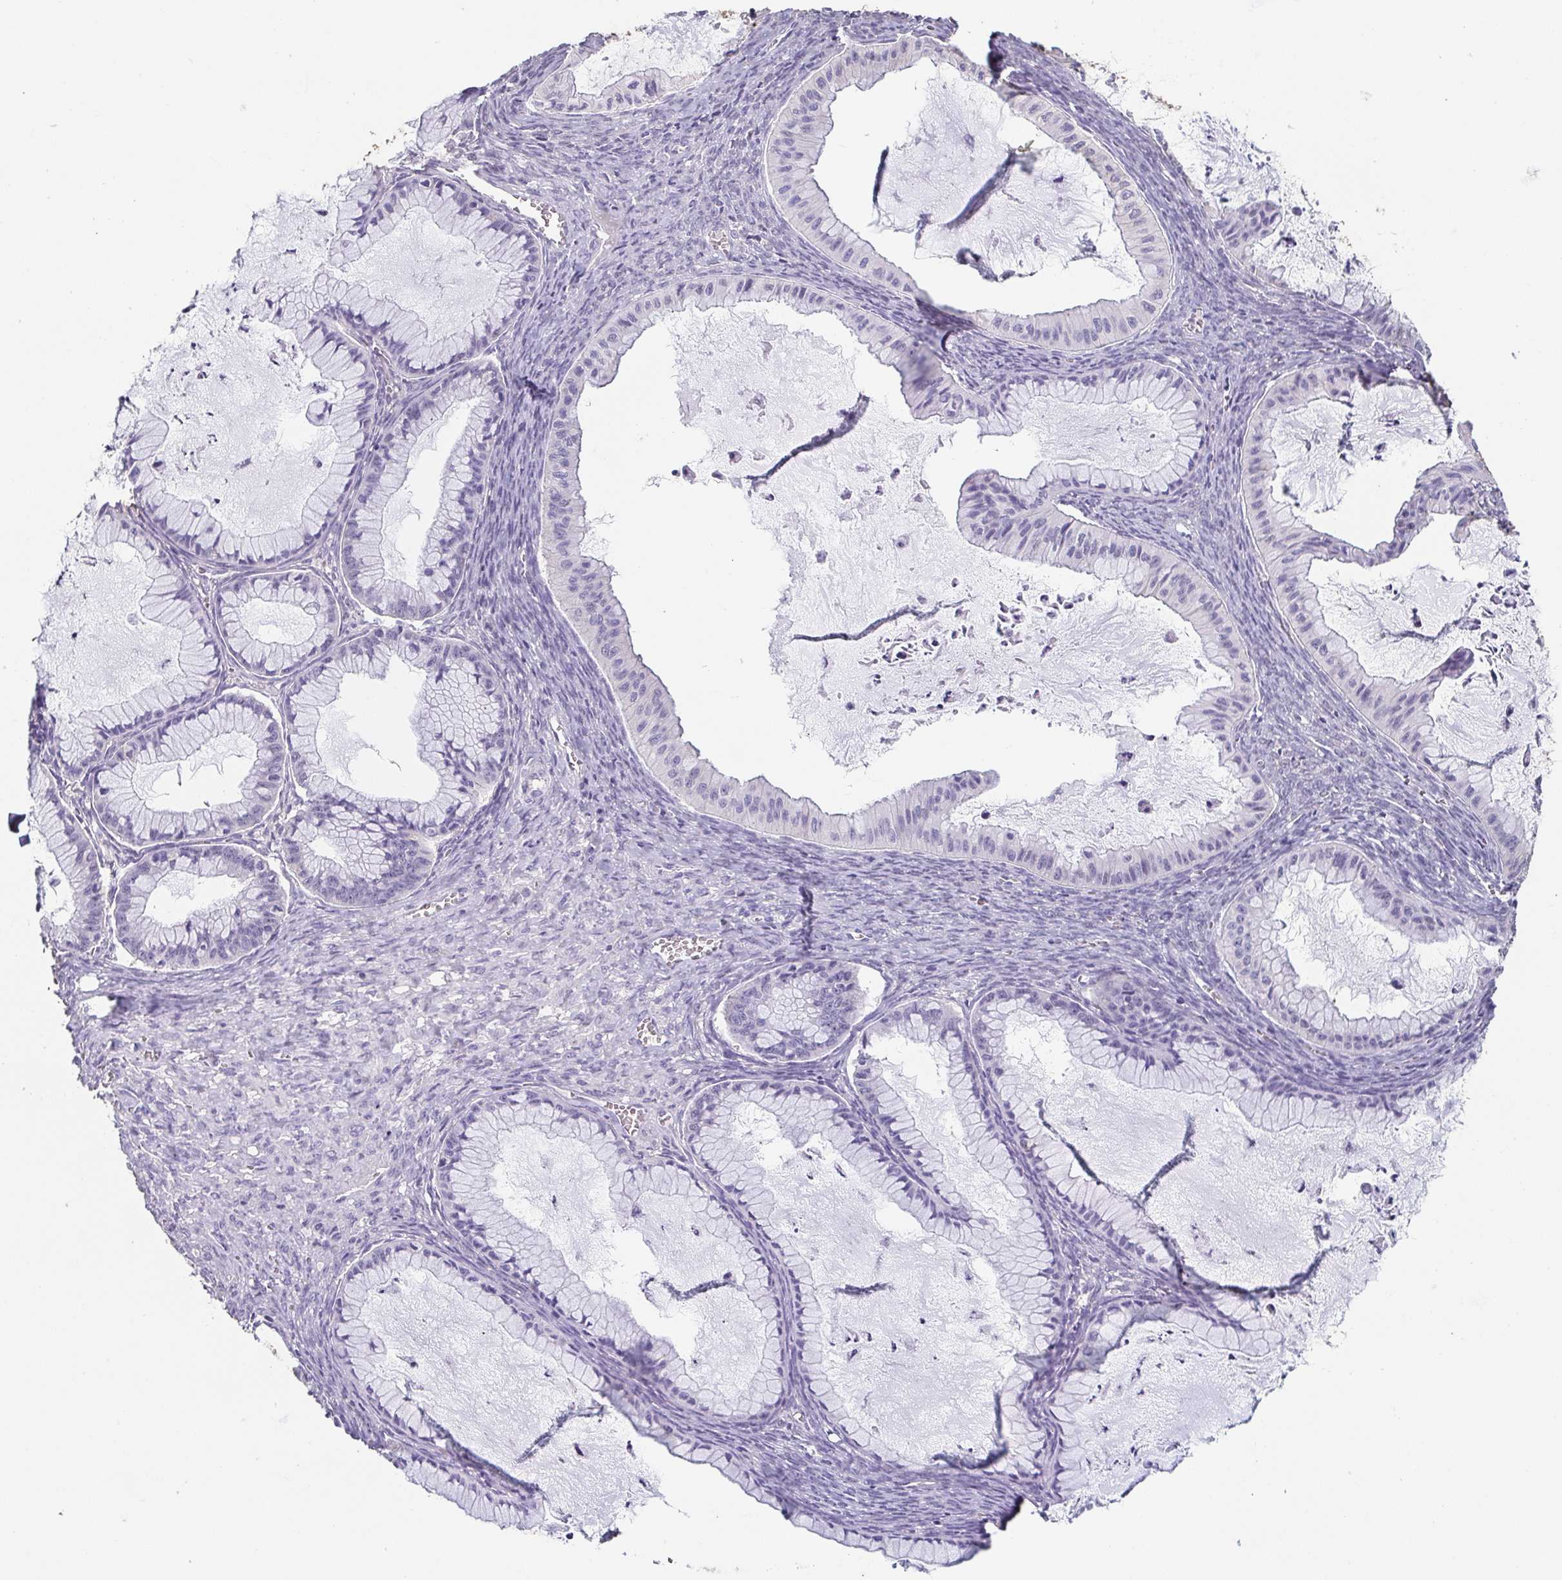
{"staining": {"intensity": "negative", "quantity": "none", "location": "none"}, "tissue": "ovarian cancer", "cell_type": "Tumor cells", "image_type": "cancer", "snomed": [{"axis": "morphology", "description": "Cystadenocarcinoma, mucinous, NOS"}, {"axis": "topography", "description": "Ovary"}], "caption": "High power microscopy histopathology image of an immunohistochemistry (IHC) micrograph of ovarian cancer (mucinous cystadenocarcinoma), revealing no significant expression in tumor cells. The staining was performed using DAB (3,3'-diaminobenzidine) to visualize the protein expression in brown, while the nuclei were stained in blue with hematoxylin (Magnification: 20x).", "gene": "BPIFA2", "patient": {"sex": "female", "age": 72}}